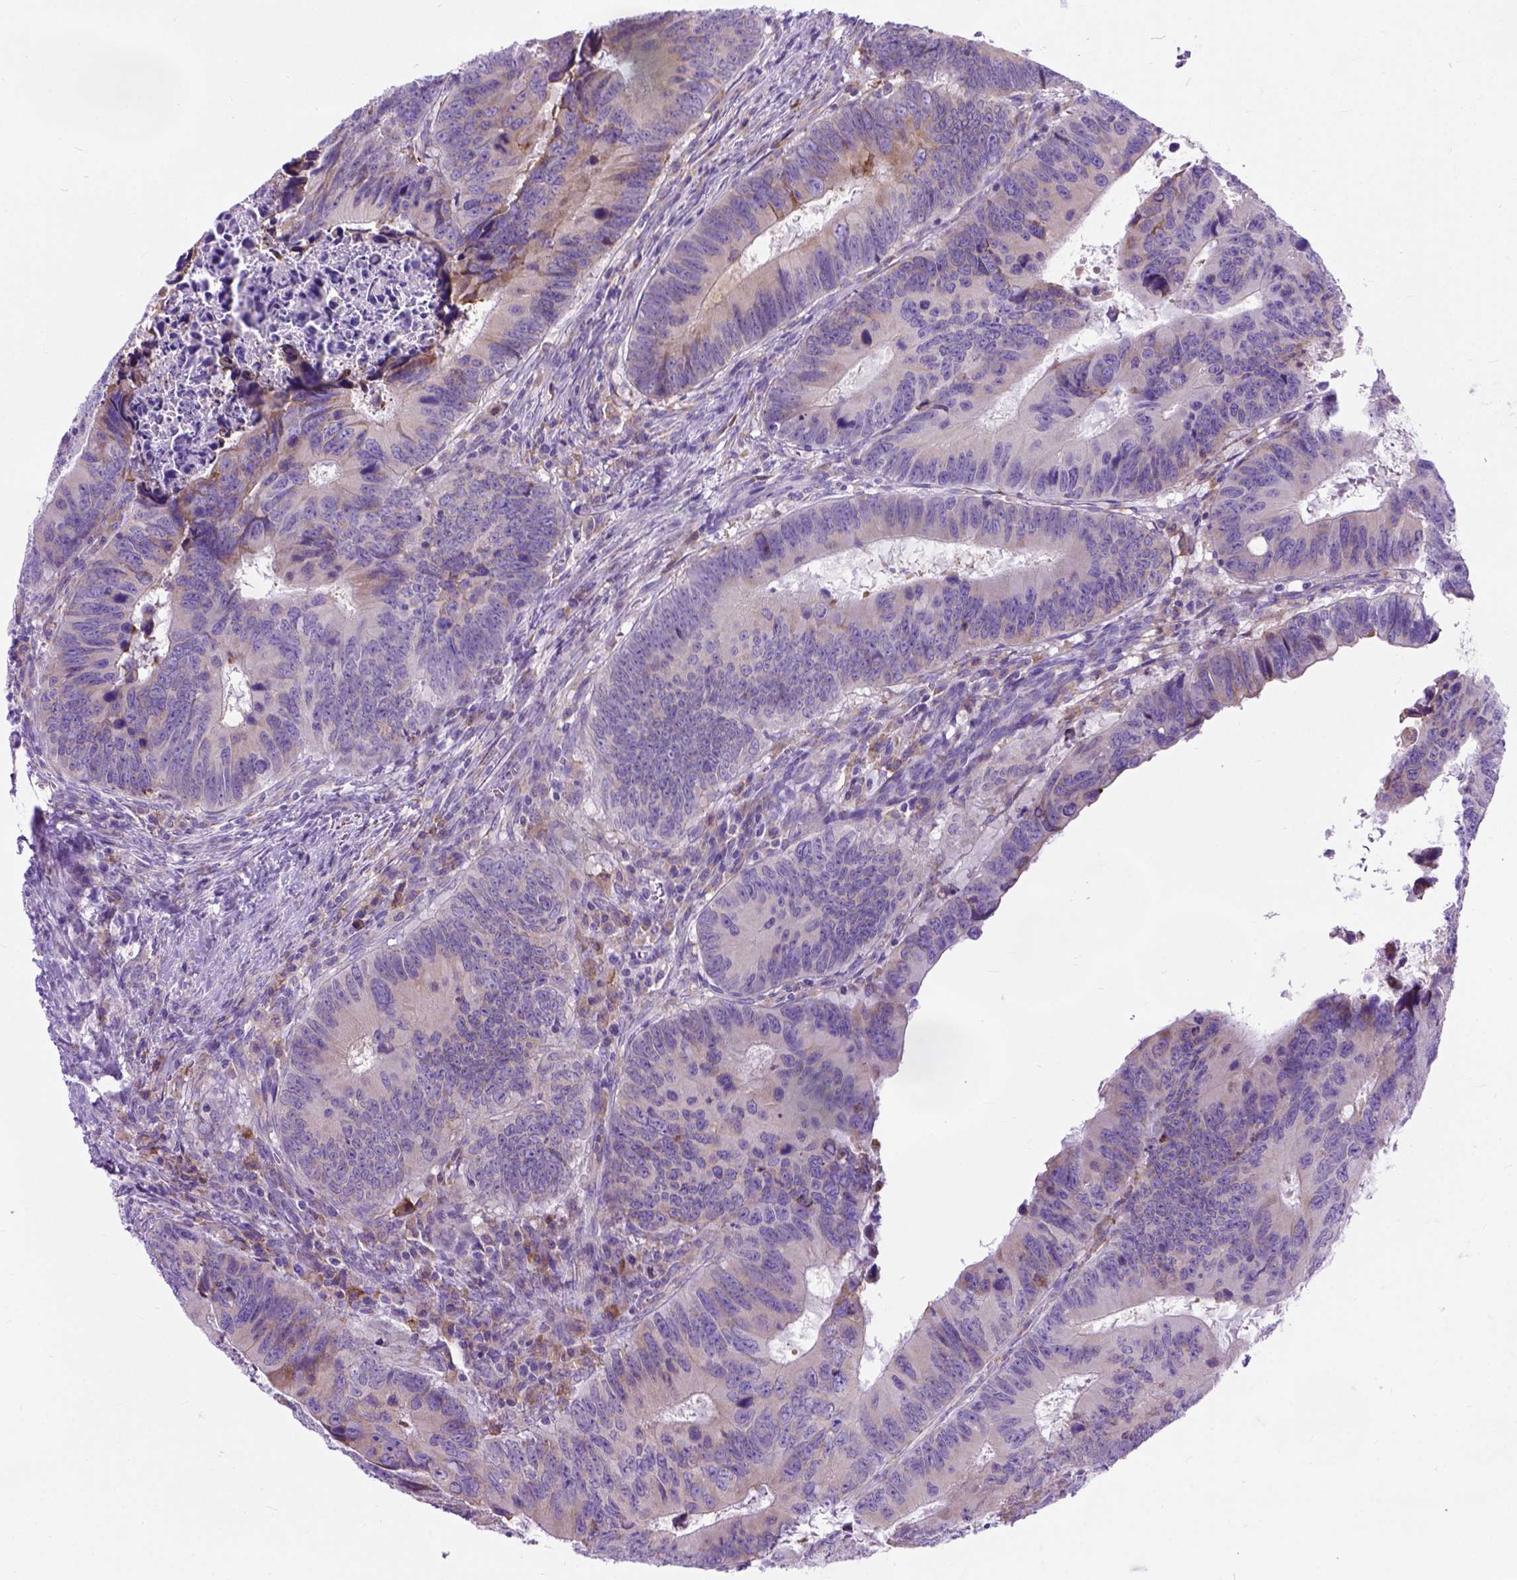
{"staining": {"intensity": "moderate", "quantity": "<25%", "location": "cytoplasmic/membranous"}, "tissue": "colorectal cancer", "cell_type": "Tumor cells", "image_type": "cancer", "snomed": [{"axis": "morphology", "description": "Adenocarcinoma, NOS"}, {"axis": "topography", "description": "Colon"}], "caption": "A brown stain shows moderate cytoplasmic/membranous staining of a protein in human colorectal adenocarcinoma tumor cells.", "gene": "PLK4", "patient": {"sex": "female", "age": 82}}